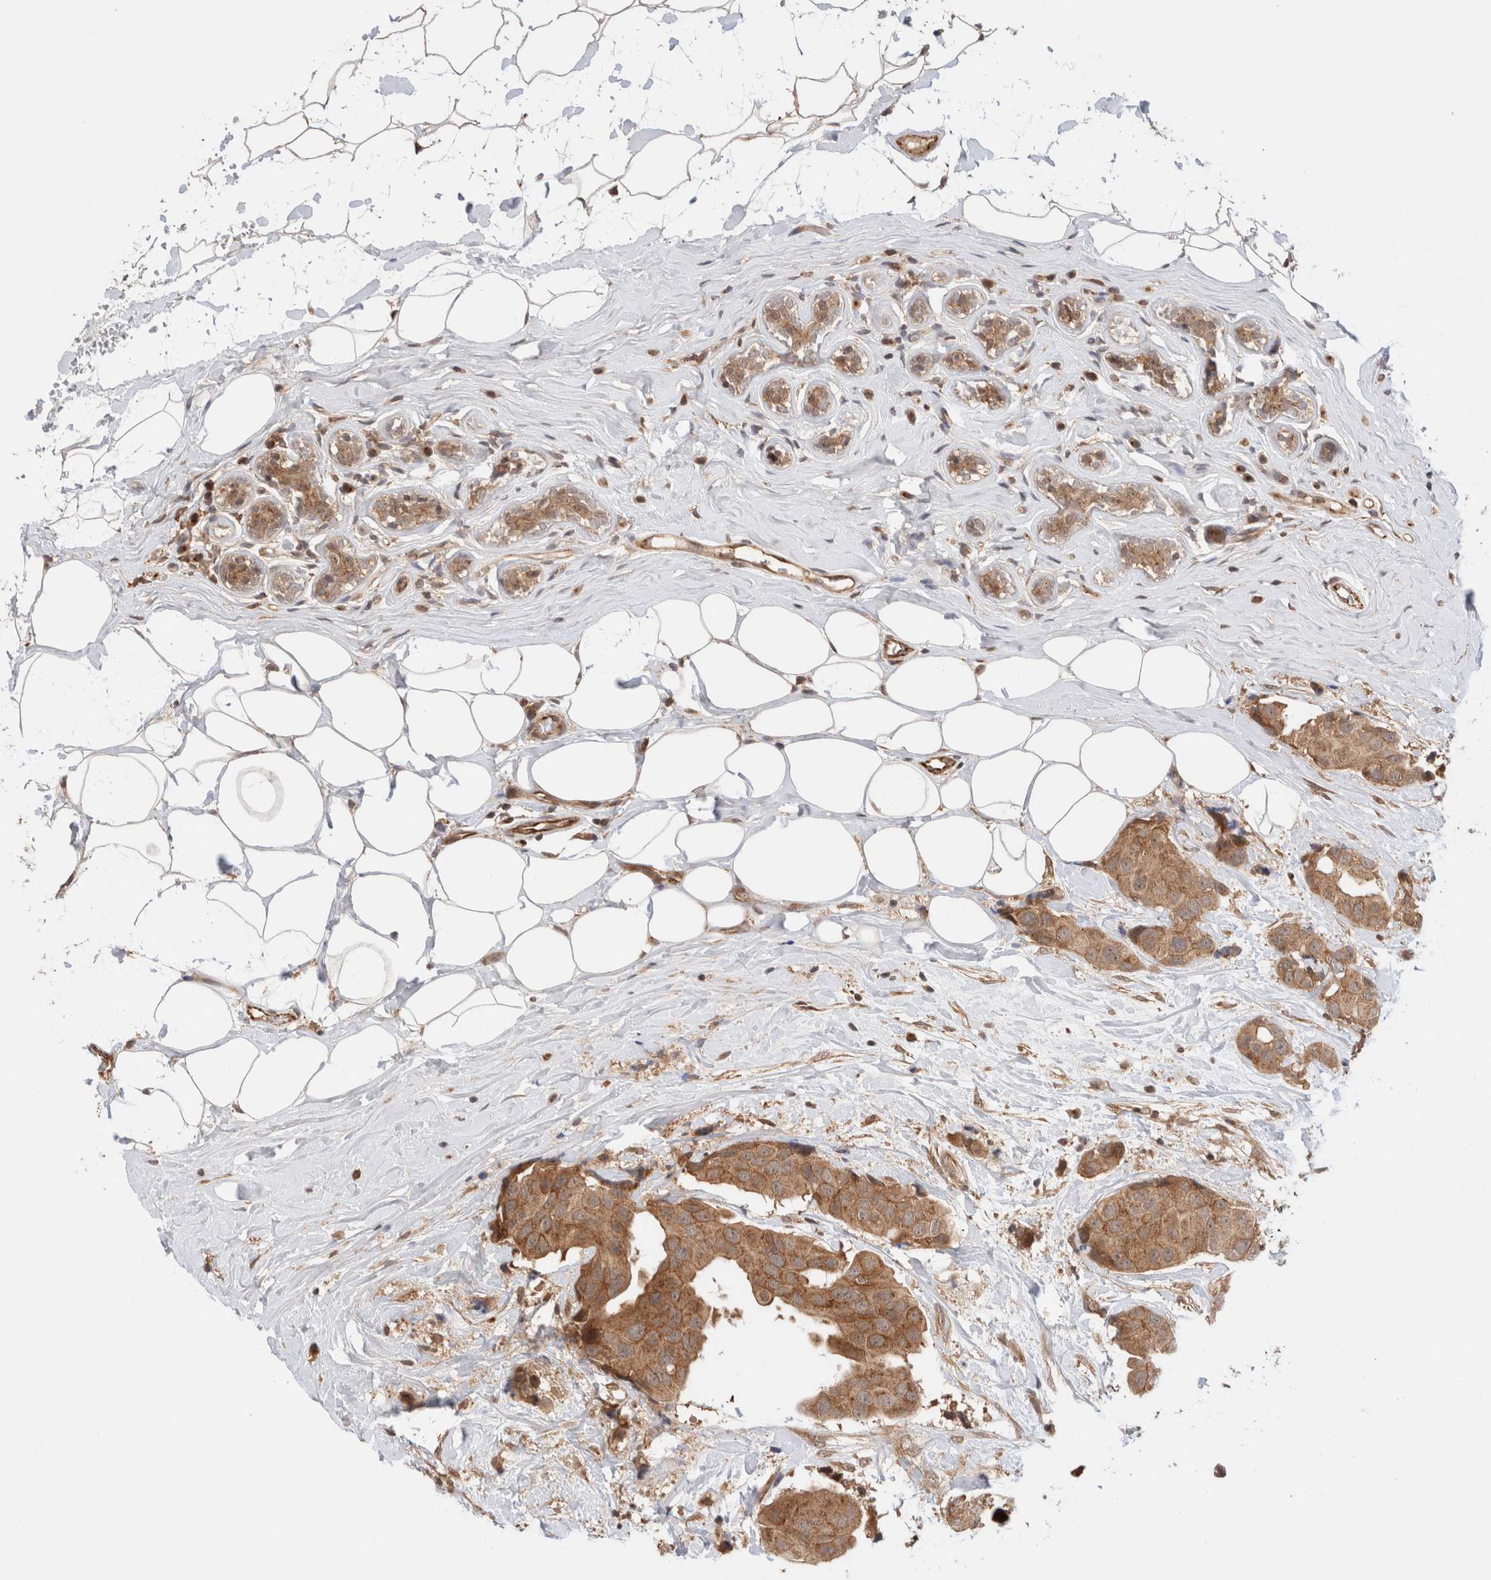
{"staining": {"intensity": "moderate", "quantity": ">75%", "location": "cytoplasmic/membranous,nuclear"}, "tissue": "breast cancer", "cell_type": "Tumor cells", "image_type": "cancer", "snomed": [{"axis": "morphology", "description": "Normal tissue, NOS"}, {"axis": "morphology", "description": "Duct carcinoma"}, {"axis": "topography", "description": "Breast"}], "caption": "An image showing moderate cytoplasmic/membranous and nuclear positivity in about >75% of tumor cells in breast cancer (intraductal carcinoma), as visualized by brown immunohistochemical staining.", "gene": "SIKE1", "patient": {"sex": "female", "age": 39}}